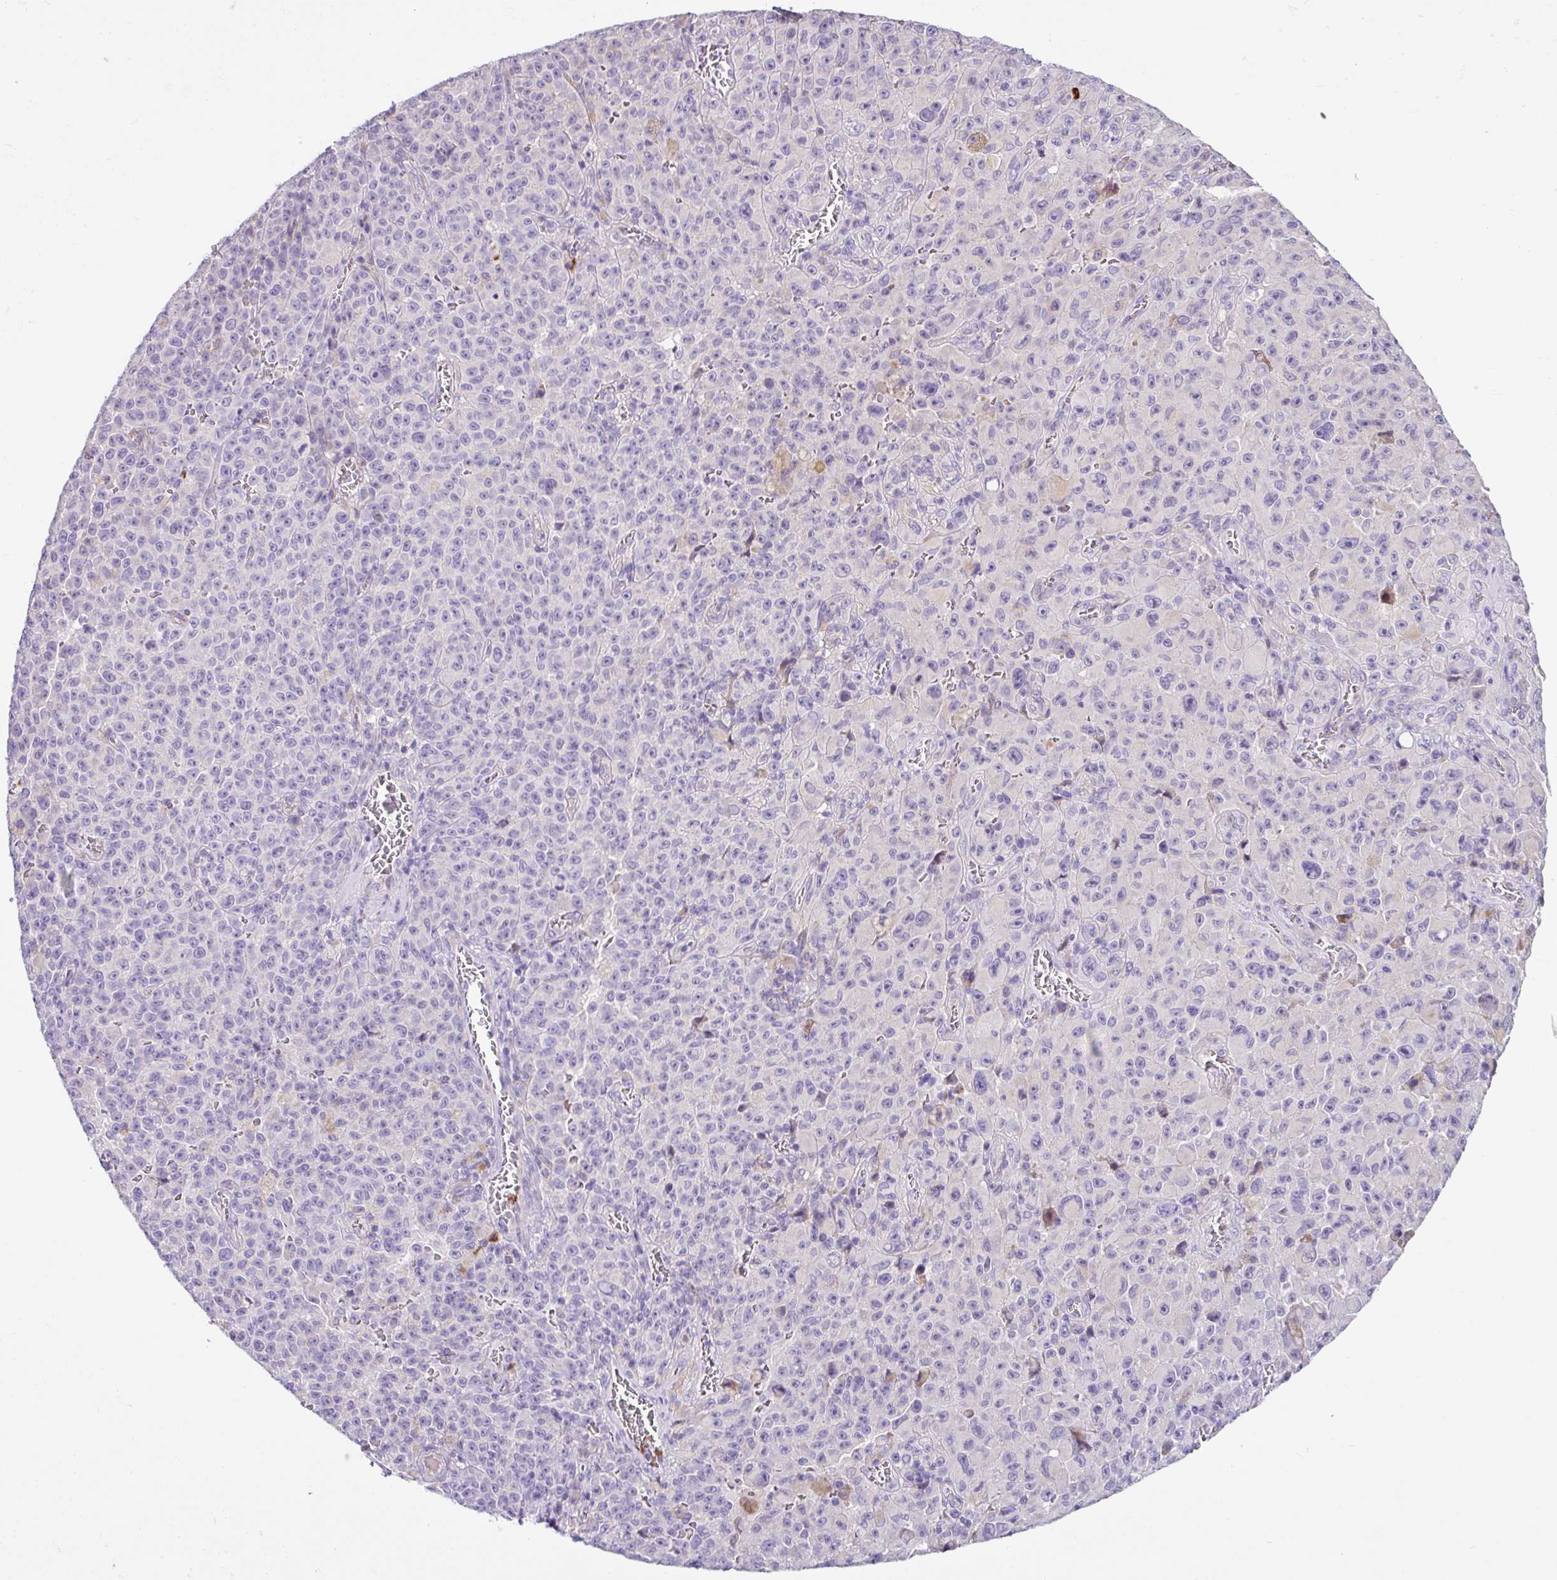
{"staining": {"intensity": "negative", "quantity": "none", "location": "none"}, "tissue": "melanoma", "cell_type": "Tumor cells", "image_type": "cancer", "snomed": [{"axis": "morphology", "description": "Malignant melanoma, NOS"}, {"axis": "topography", "description": "Skin"}], "caption": "There is no significant expression in tumor cells of malignant melanoma.", "gene": "CRISP3", "patient": {"sex": "female", "age": 82}}